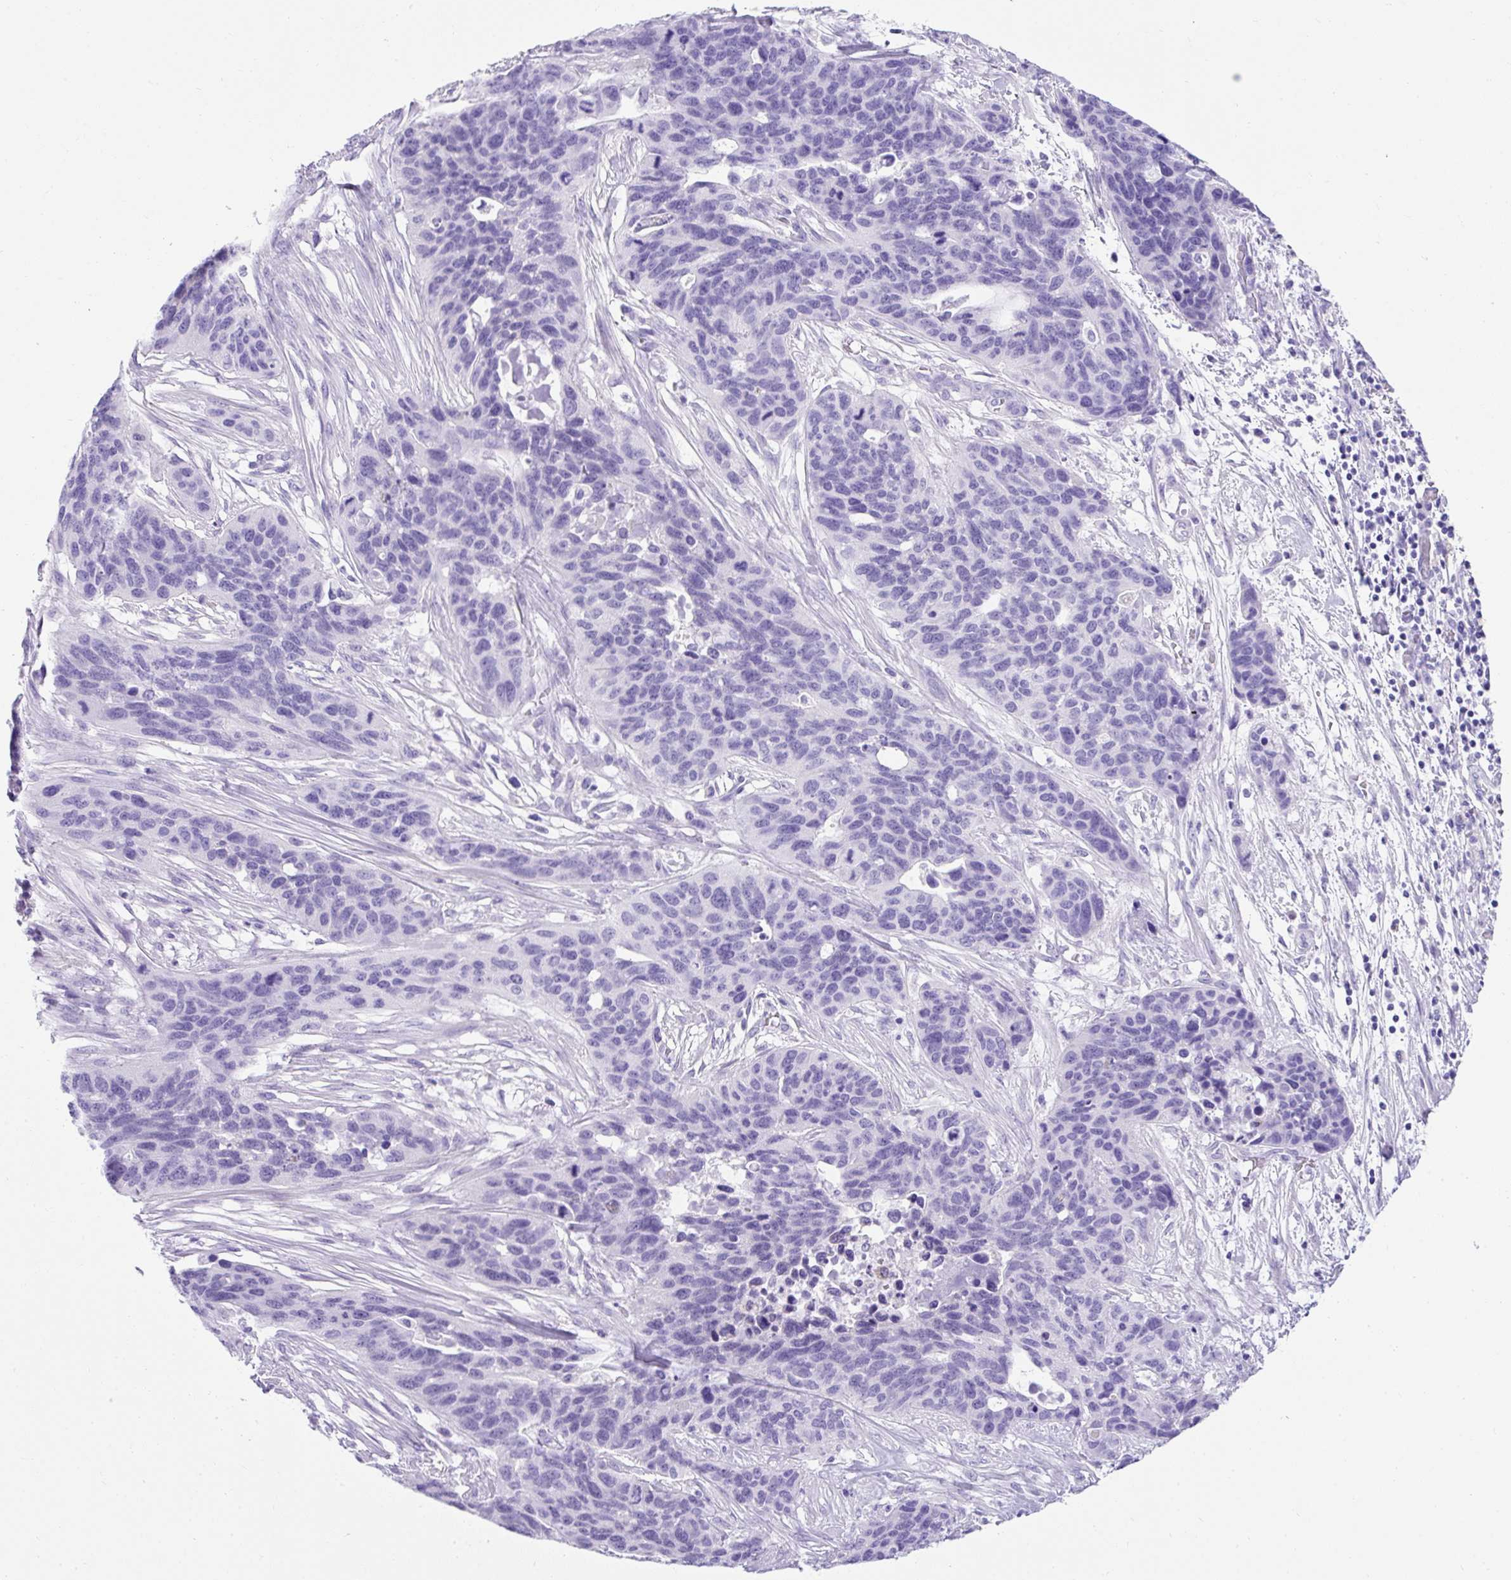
{"staining": {"intensity": "negative", "quantity": "none", "location": "none"}, "tissue": "ovarian cancer", "cell_type": "Tumor cells", "image_type": "cancer", "snomed": [{"axis": "morphology", "description": "Cystadenocarcinoma, serous, NOS"}, {"axis": "topography", "description": "Ovary"}], "caption": "IHC of ovarian serous cystadenocarcinoma demonstrates no expression in tumor cells.", "gene": "KRT12", "patient": {"sex": "female", "age": 64}}